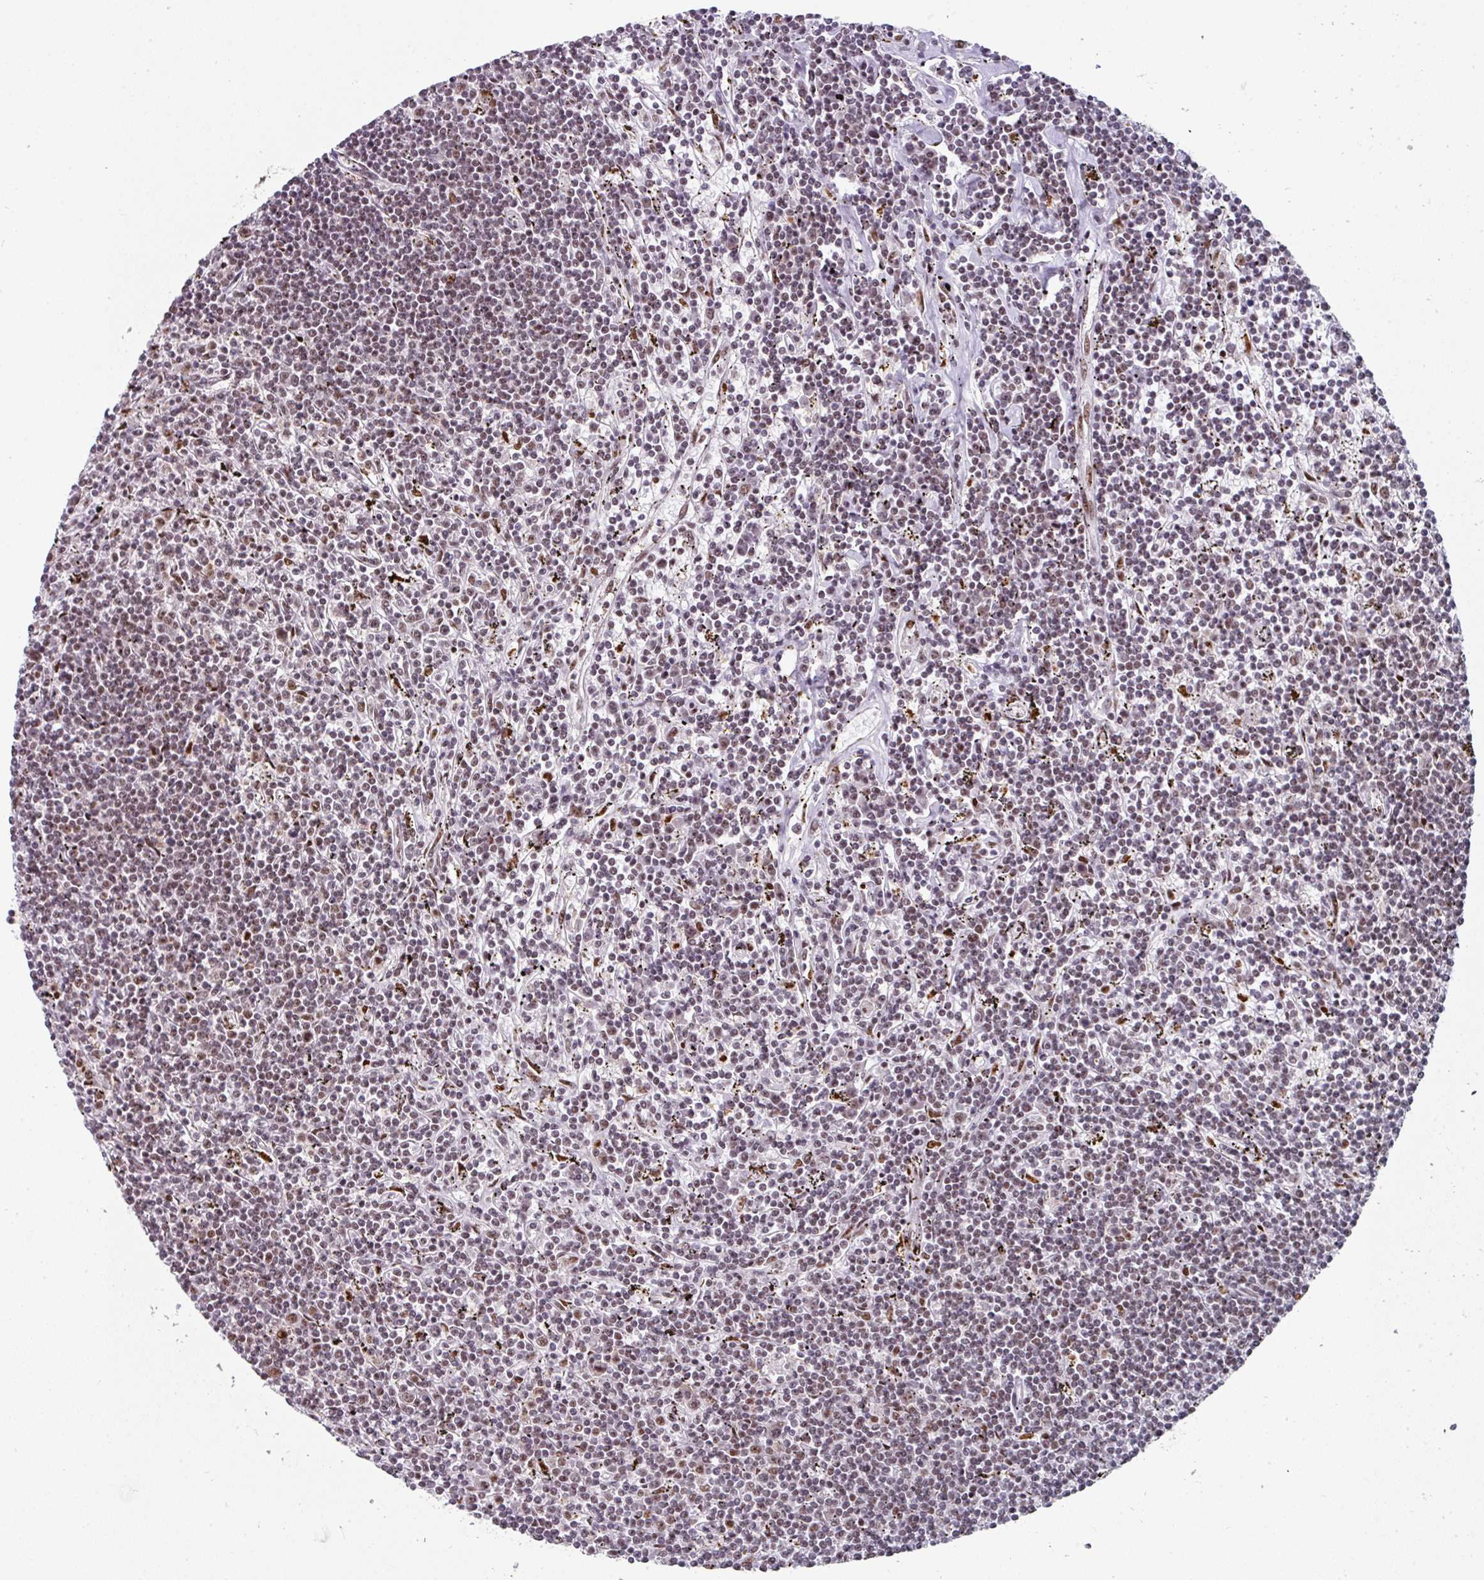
{"staining": {"intensity": "moderate", "quantity": ">75%", "location": "nuclear"}, "tissue": "lymphoma", "cell_type": "Tumor cells", "image_type": "cancer", "snomed": [{"axis": "morphology", "description": "Malignant lymphoma, non-Hodgkin's type, Low grade"}, {"axis": "topography", "description": "Spleen"}], "caption": "Immunohistochemical staining of lymphoma shows medium levels of moderate nuclear expression in approximately >75% of tumor cells.", "gene": "RAD50", "patient": {"sex": "male", "age": 76}}